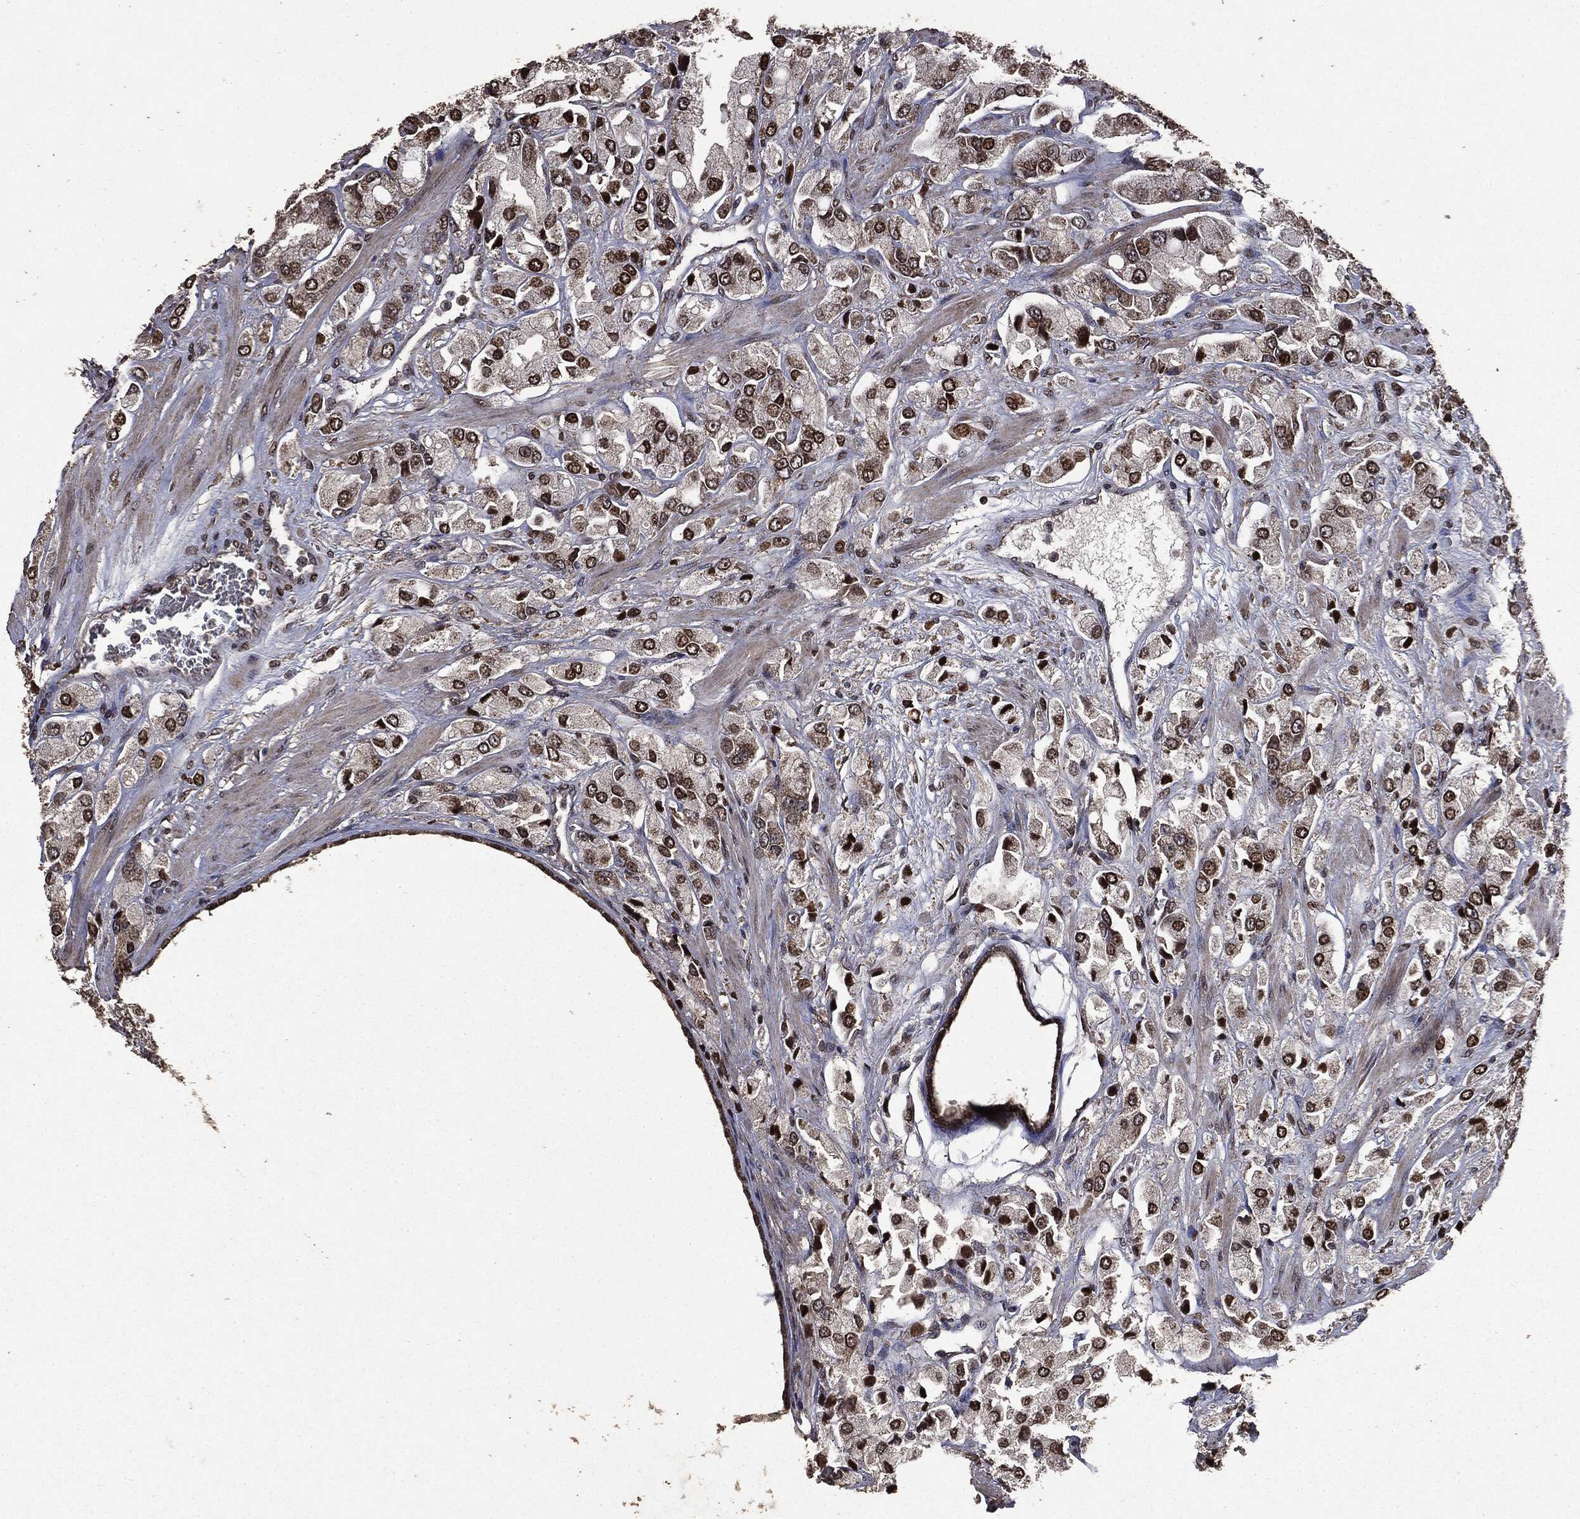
{"staining": {"intensity": "strong", "quantity": "25%-75%", "location": "cytoplasmic/membranous,nuclear"}, "tissue": "prostate cancer", "cell_type": "Tumor cells", "image_type": "cancer", "snomed": [{"axis": "morphology", "description": "Adenocarcinoma, NOS"}, {"axis": "topography", "description": "Prostate and seminal vesicle, NOS"}, {"axis": "topography", "description": "Prostate"}], "caption": "Immunohistochemical staining of human prostate cancer (adenocarcinoma) demonstrates strong cytoplasmic/membranous and nuclear protein expression in approximately 25%-75% of tumor cells.", "gene": "PPP6R2", "patient": {"sex": "male", "age": 64}}